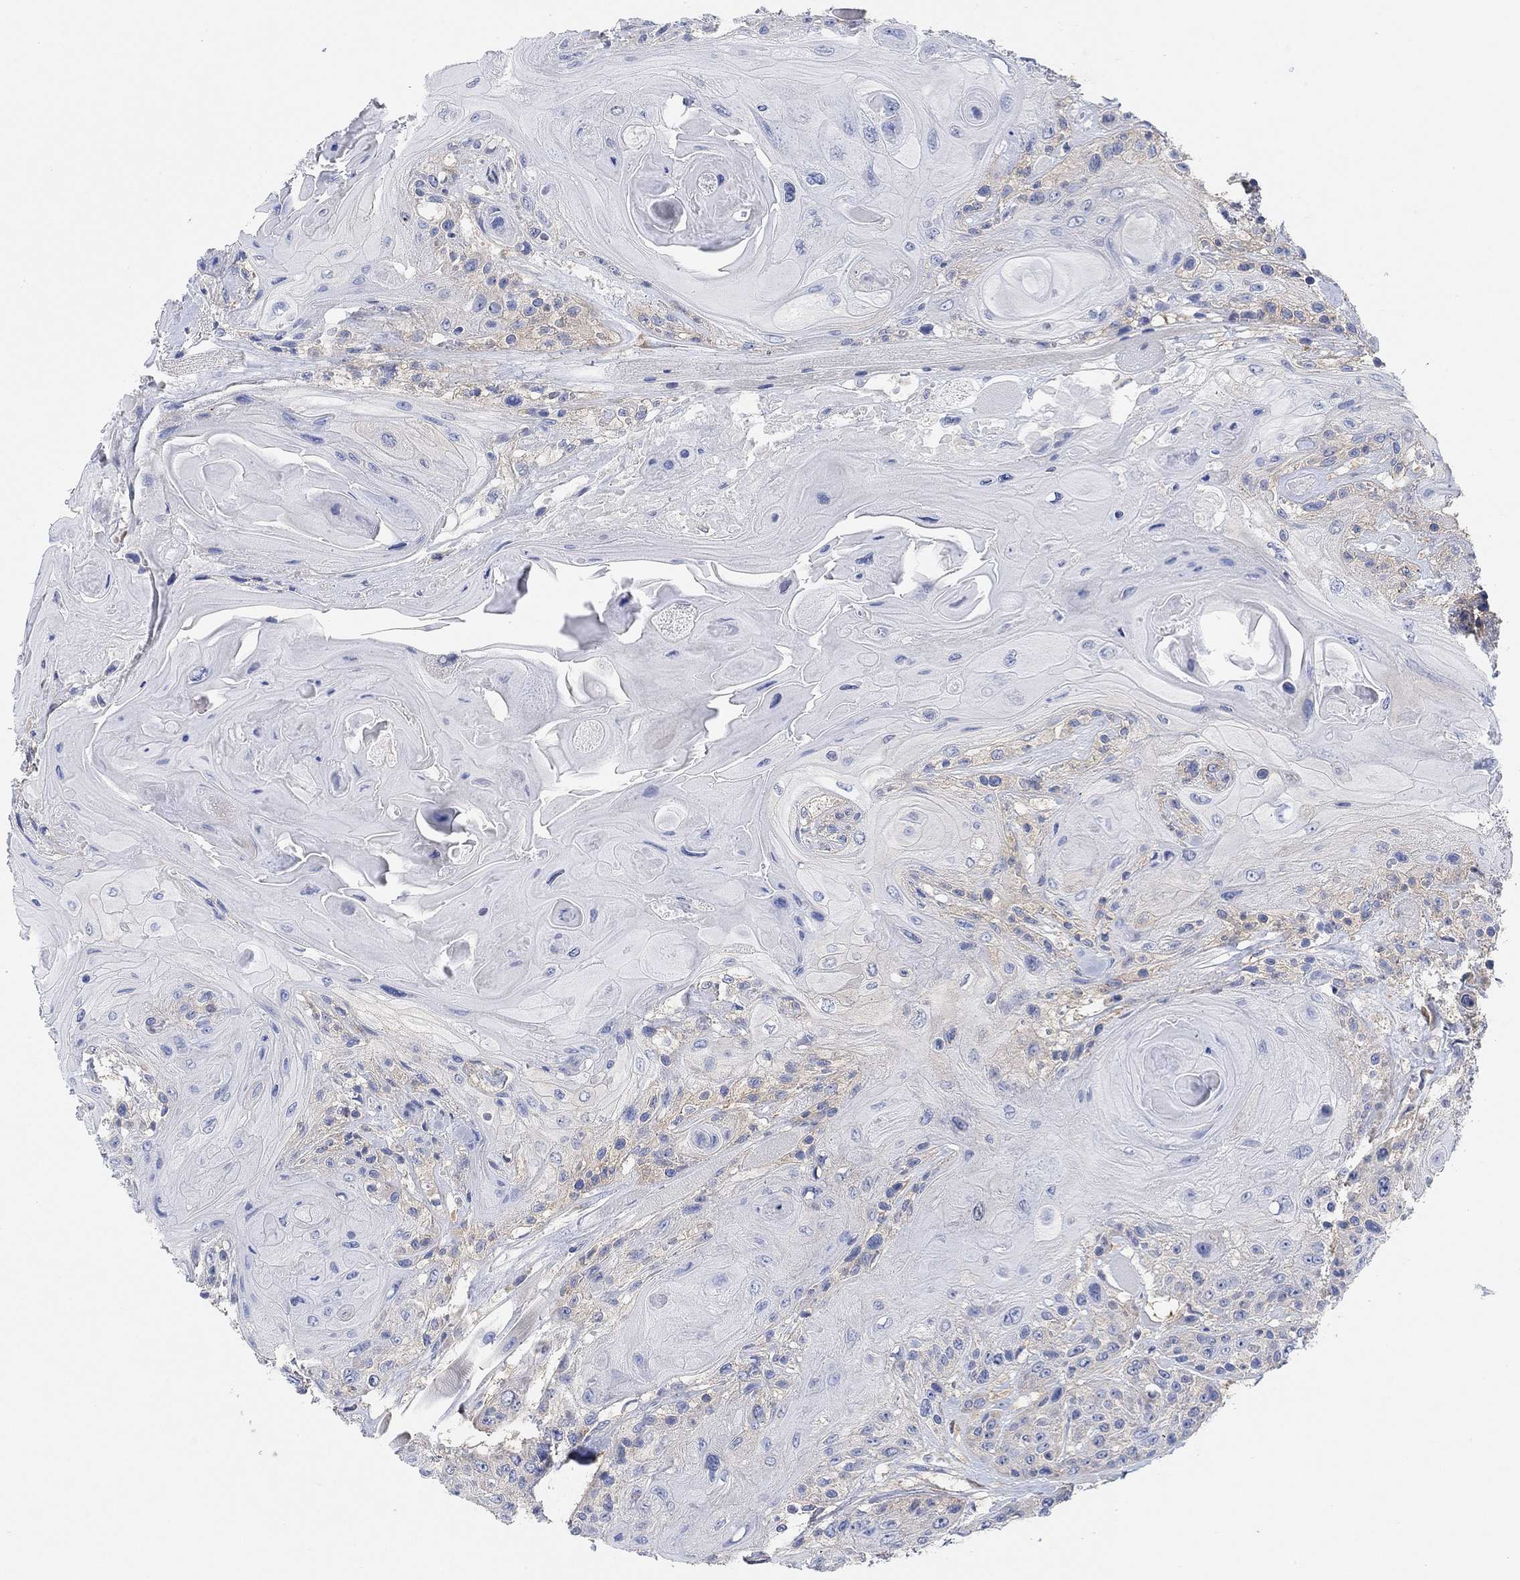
{"staining": {"intensity": "weak", "quantity": "<25%", "location": "cytoplasmic/membranous"}, "tissue": "head and neck cancer", "cell_type": "Tumor cells", "image_type": "cancer", "snomed": [{"axis": "morphology", "description": "Squamous cell carcinoma, NOS"}, {"axis": "topography", "description": "Head-Neck"}], "caption": "Head and neck cancer (squamous cell carcinoma) was stained to show a protein in brown. There is no significant staining in tumor cells.", "gene": "RGS1", "patient": {"sex": "female", "age": 59}}